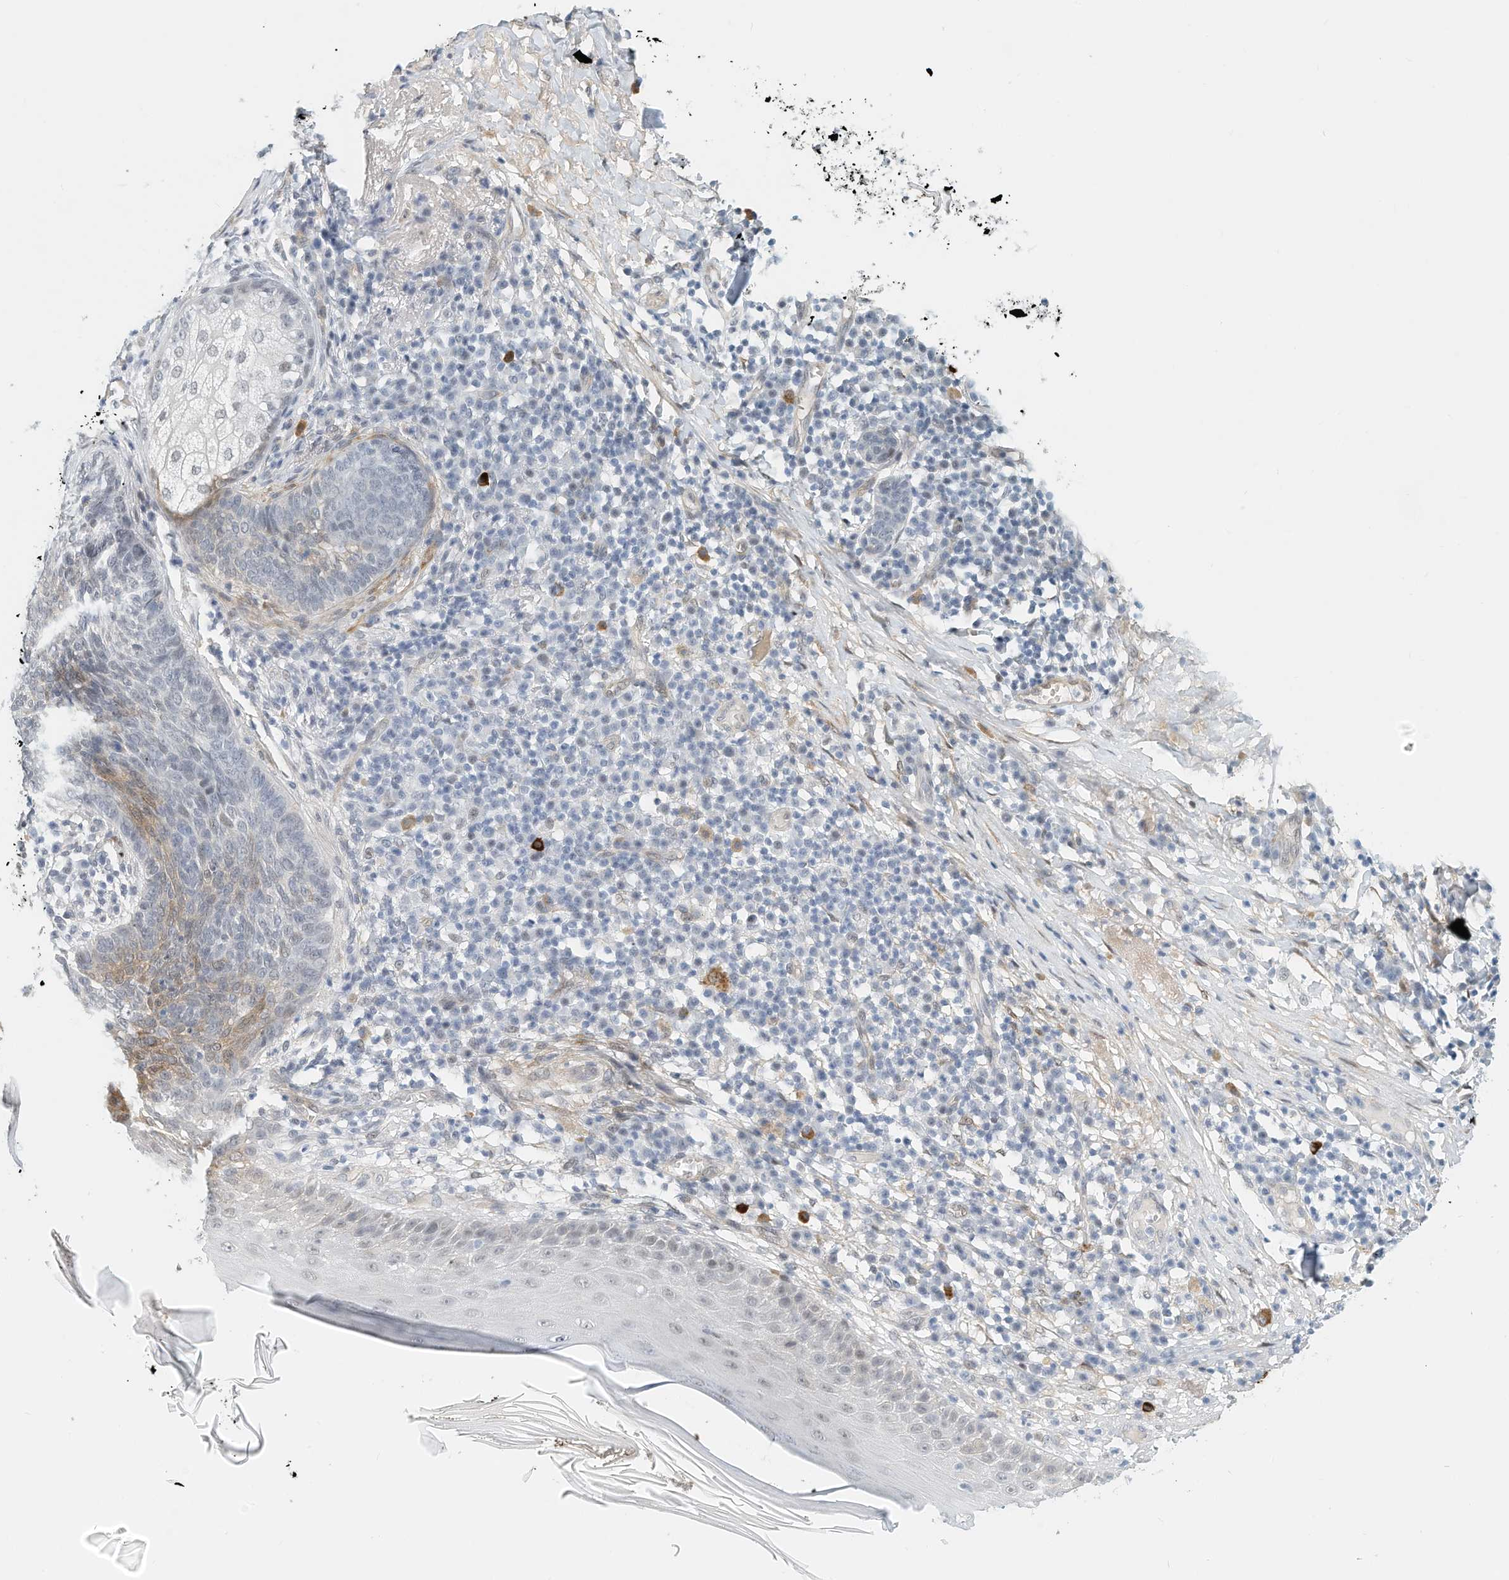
{"staining": {"intensity": "weak", "quantity": "<25%", "location": "cytoplasmic/membranous"}, "tissue": "skin cancer", "cell_type": "Tumor cells", "image_type": "cancer", "snomed": [{"axis": "morphology", "description": "Basal cell carcinoma"}, {"axis": "topography", "description": "Skin"}], "caption": "High magnification brightfield microscopy of basal cell carcinoma (skin) stained with DAB (brown) and counterstained with hematoxylin (blue): tumor cells show no significant expression. (DAB (3,3'-diaminobenzidine) immunohistochemistry (IHC) visualized using brightfield microscopy, high magnification).", "gene": "ARHGAP28", "patient": {"sex": "male", "age": 85}}